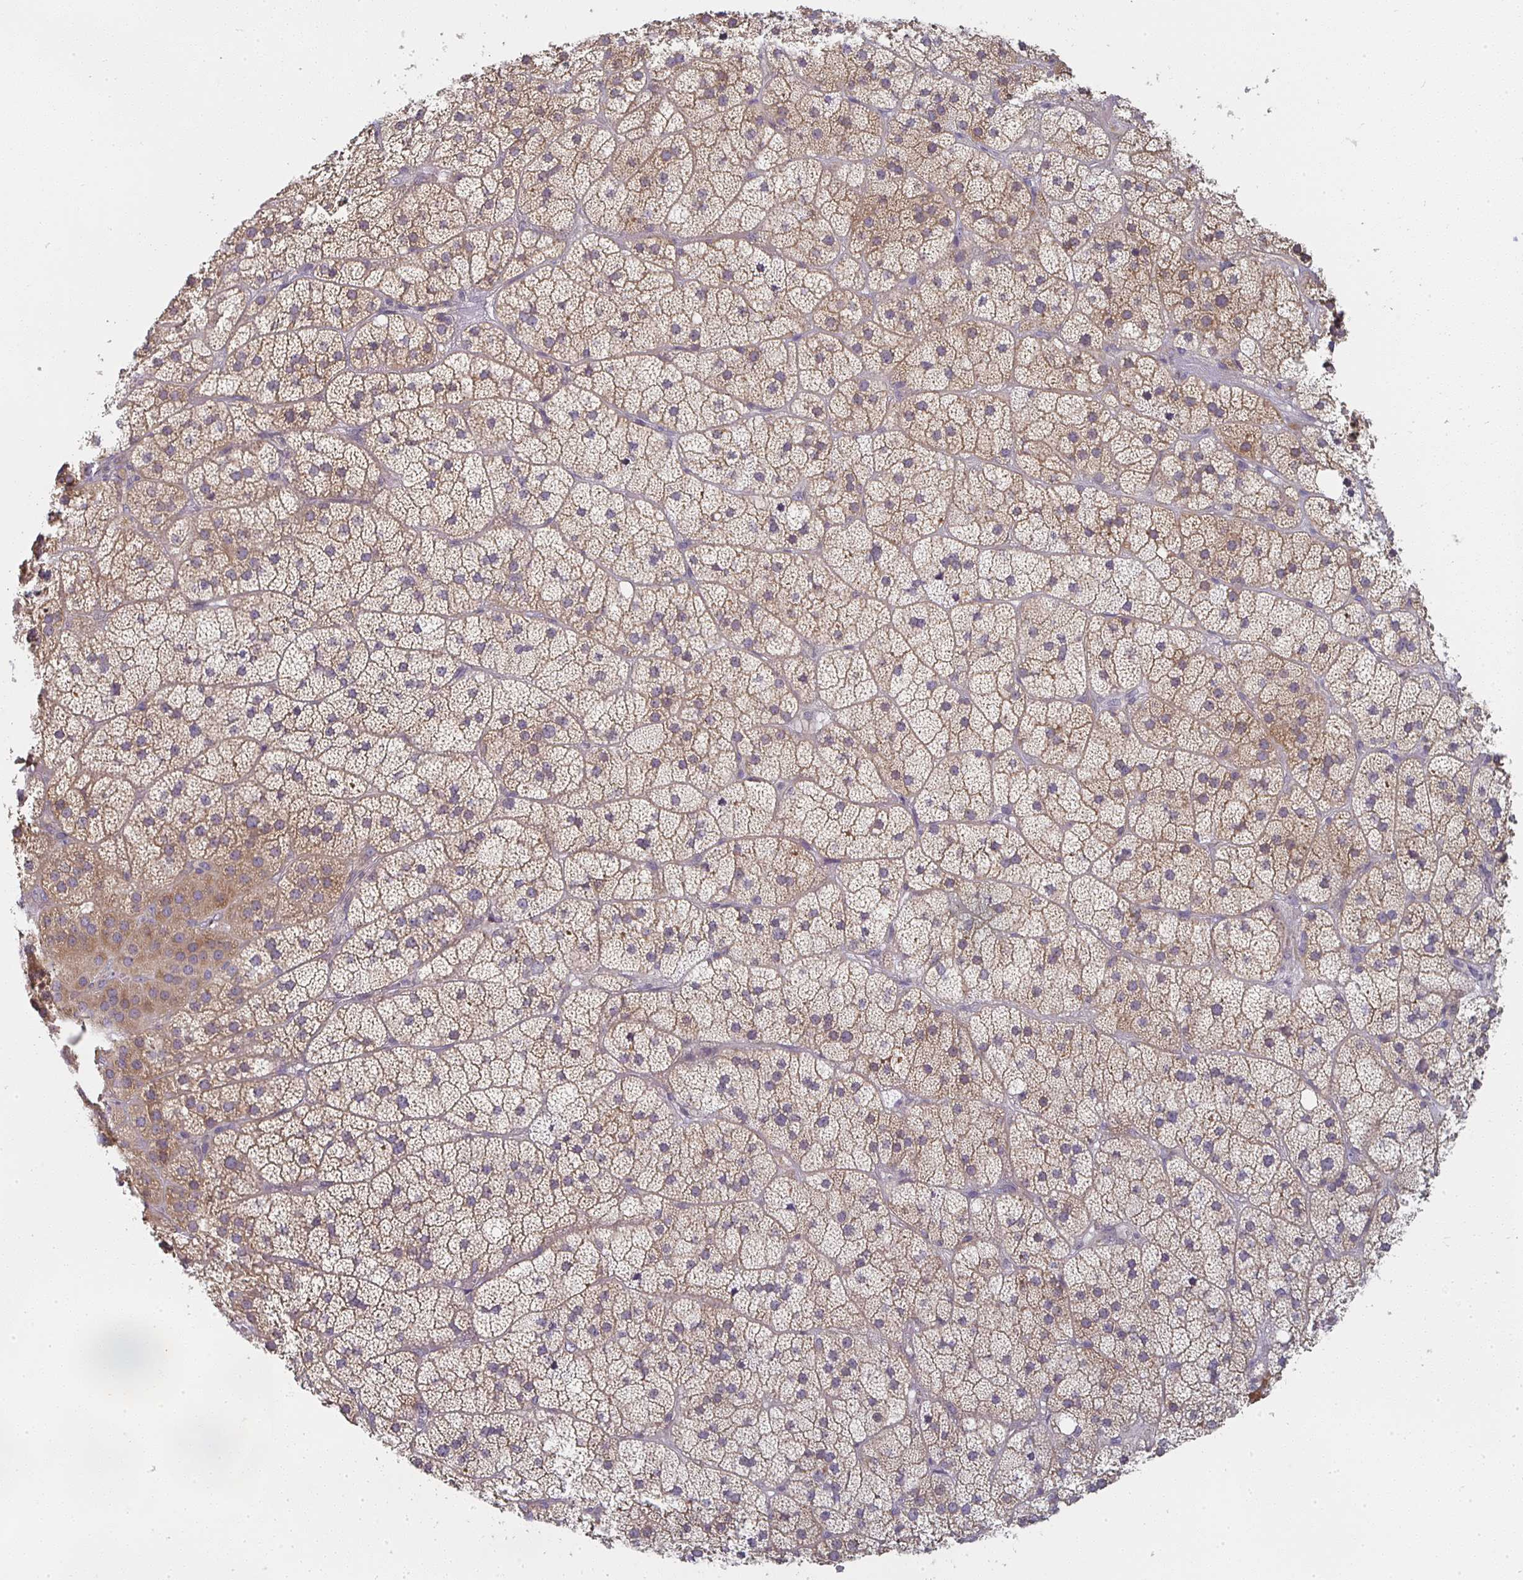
{"staining": {"intensity": "moderate", "quantity": "25%-75%", "location": "cytoplasmic/membranous"}, "tissue": "adrenal gland", "cell_type": "Glandular cells", "image_type": "normal", "snomed": [{"axis": "morphology", "description": "Normal tissue, NOS"}, {"axis": "topography", "description": "Adrenal gland"}], "caption": "The micrograph exhibits staining of benign adrenal gland, revealing moderate cytoplasmic/membranous protein positivity (brown color) within glandular cells.", "gene": "CTHRC1", "patient": {"sex": "male", "age": 57}}